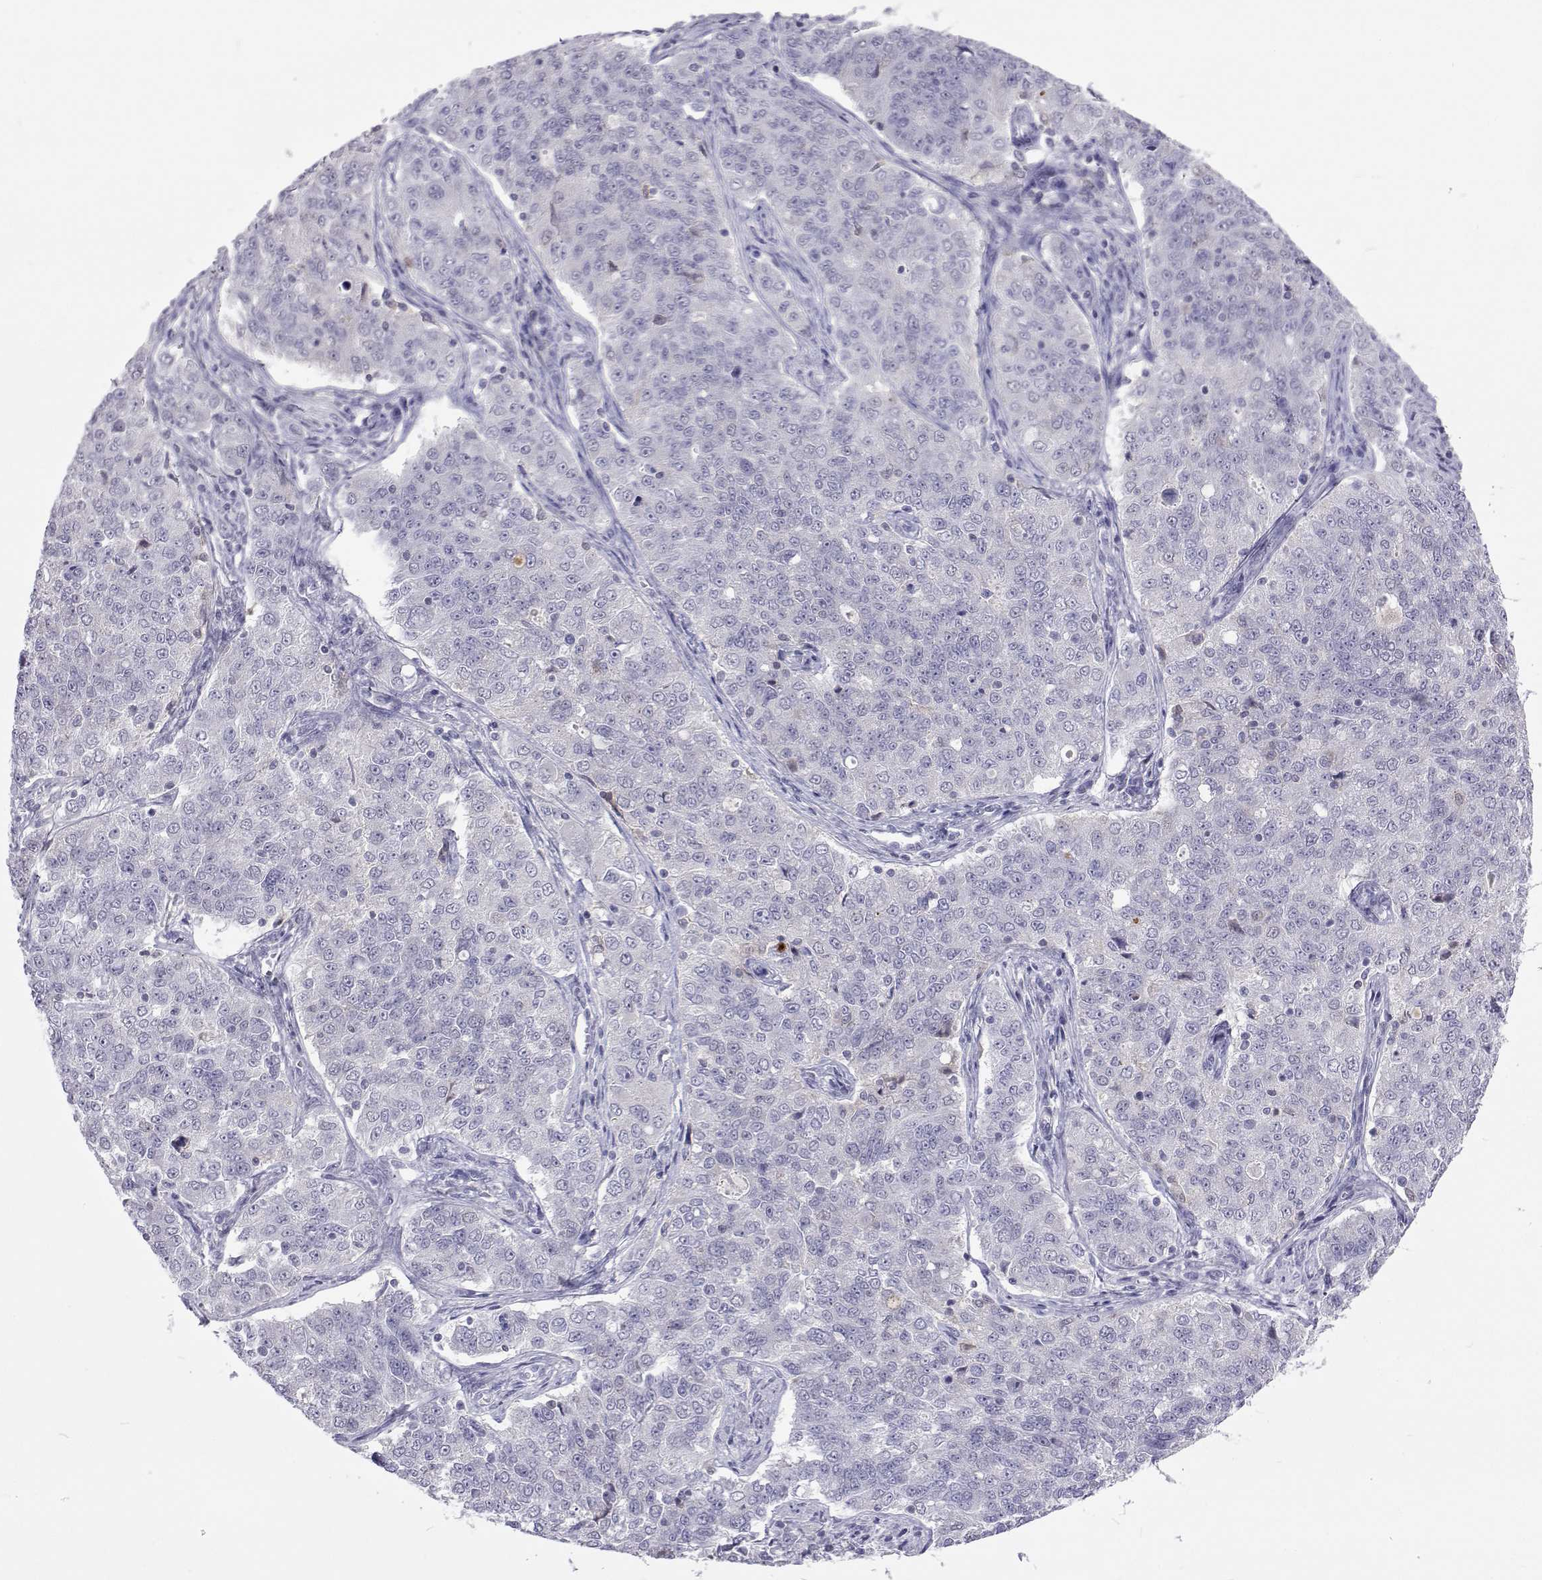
{"staining": {"intensity": "negative", "quantity": "none", "location": "none"}, "tissue": "endometrial cancer", "cell_type": "Tumor cells", "image_type": "cancer", "snomed": [{"axis": "morphology", "description": "Adenocarcinoma, NOS"}, {"axis": "topography", "description": "Endometrium"}], "caption": "DAB immunohistochemical staining of adenocarcinoma (endometrial) shows no significant expression in tumor cells. (DAB (3,3'-diaminobenzidine) immunohistochemistry, high magnification).", "gene": "GALM", "patient": {"sex": "female", "age": 43}}